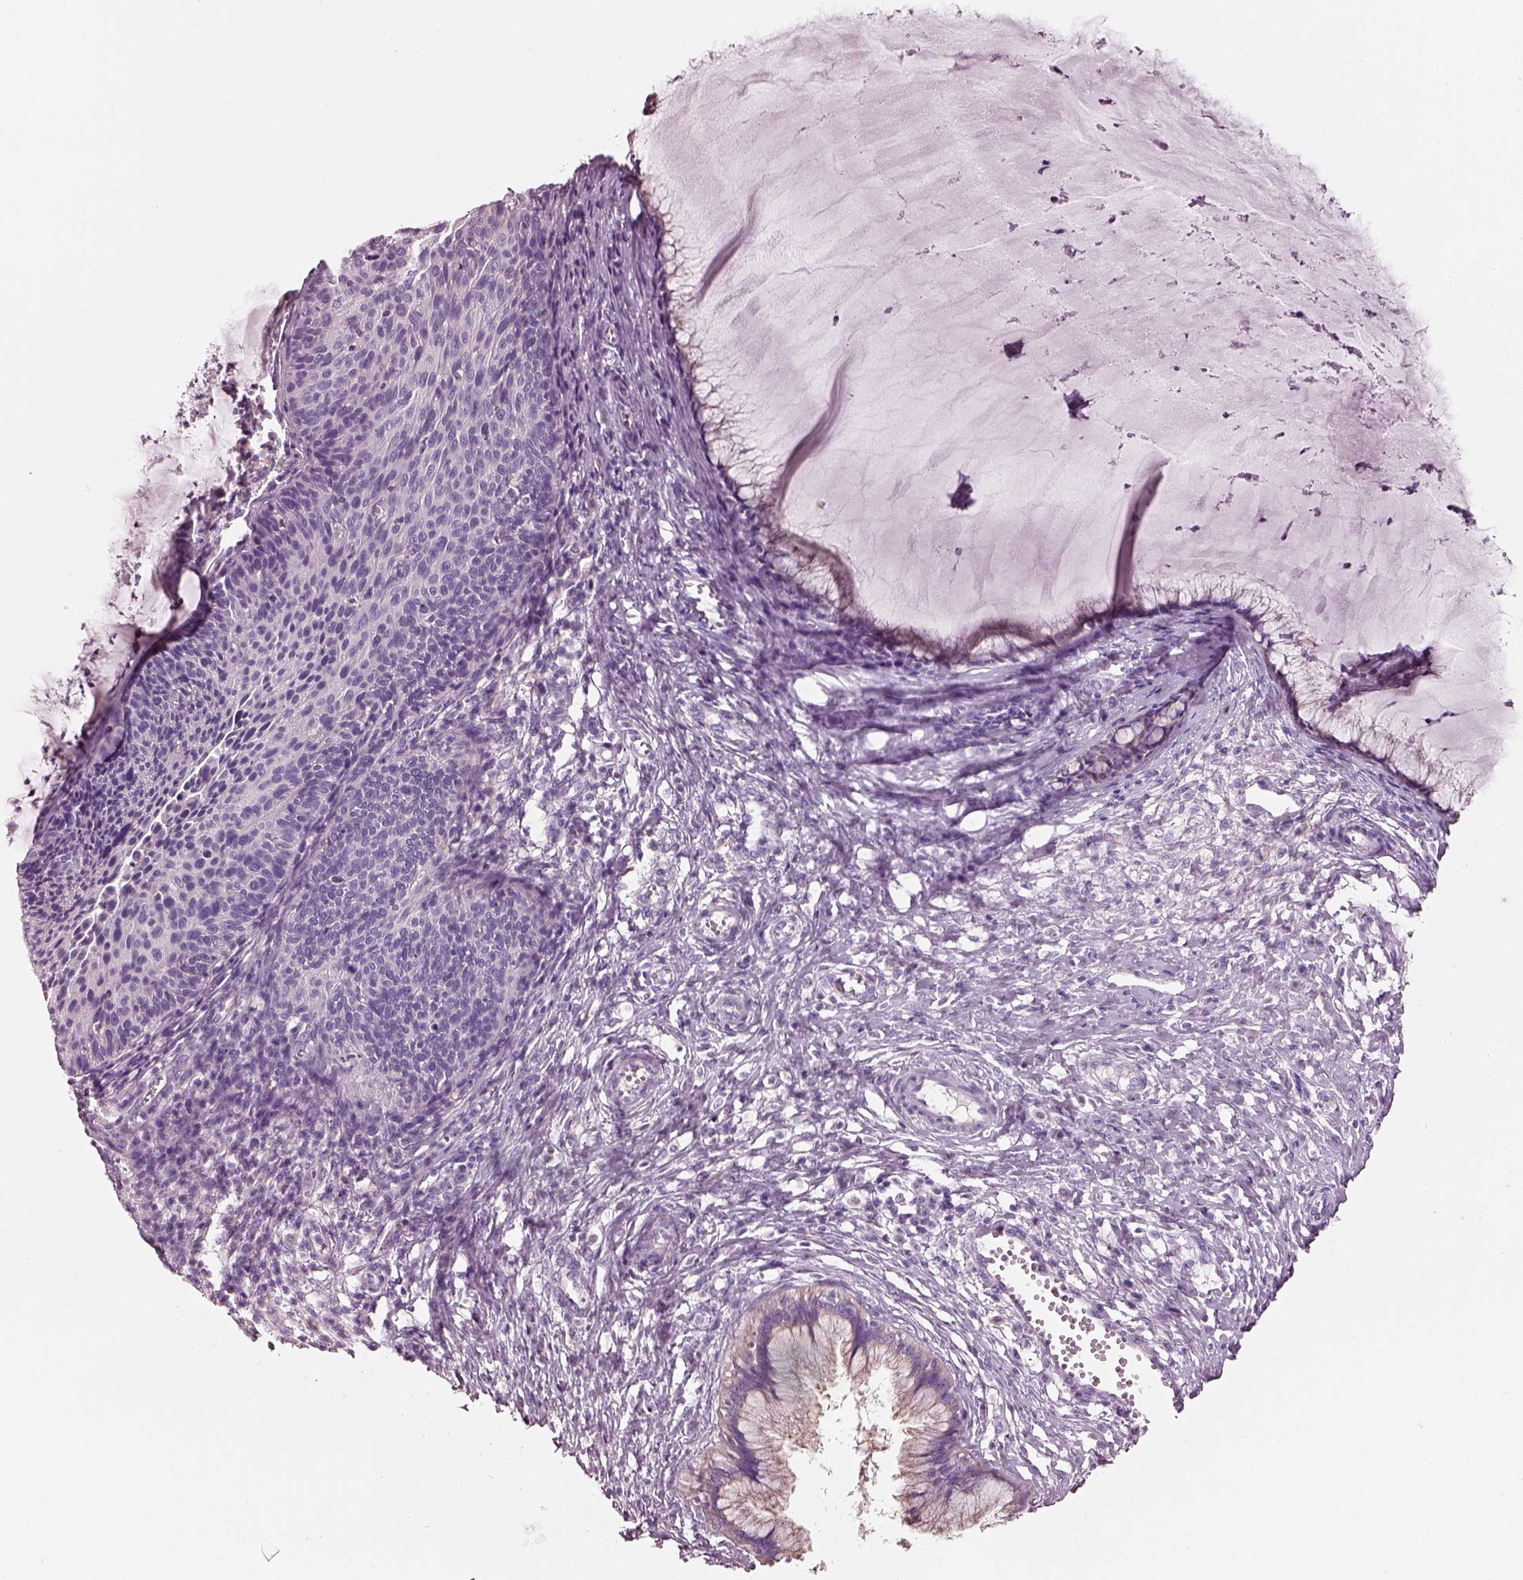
{"staining": {"intensity": "negative", "quantity": "none", "location": "none"}, "tissue": "cervical cancer", "cell_type": "Tumor cells", "image_type": "cancer", "snomed": [{"axis": "morphology", "description": "Squamous cell carcinoma, NOS"}, {"axis": "topography", "description": "Cervix"}], "caption": "Tumor cells are negative for brown protein staining in cervical cancer. (DAB (3,3'-diaminobenzidine) immunohistochemistry, high magnification).", "gene": "PNOC", "patient": {"sex": "female", "age": 36}}